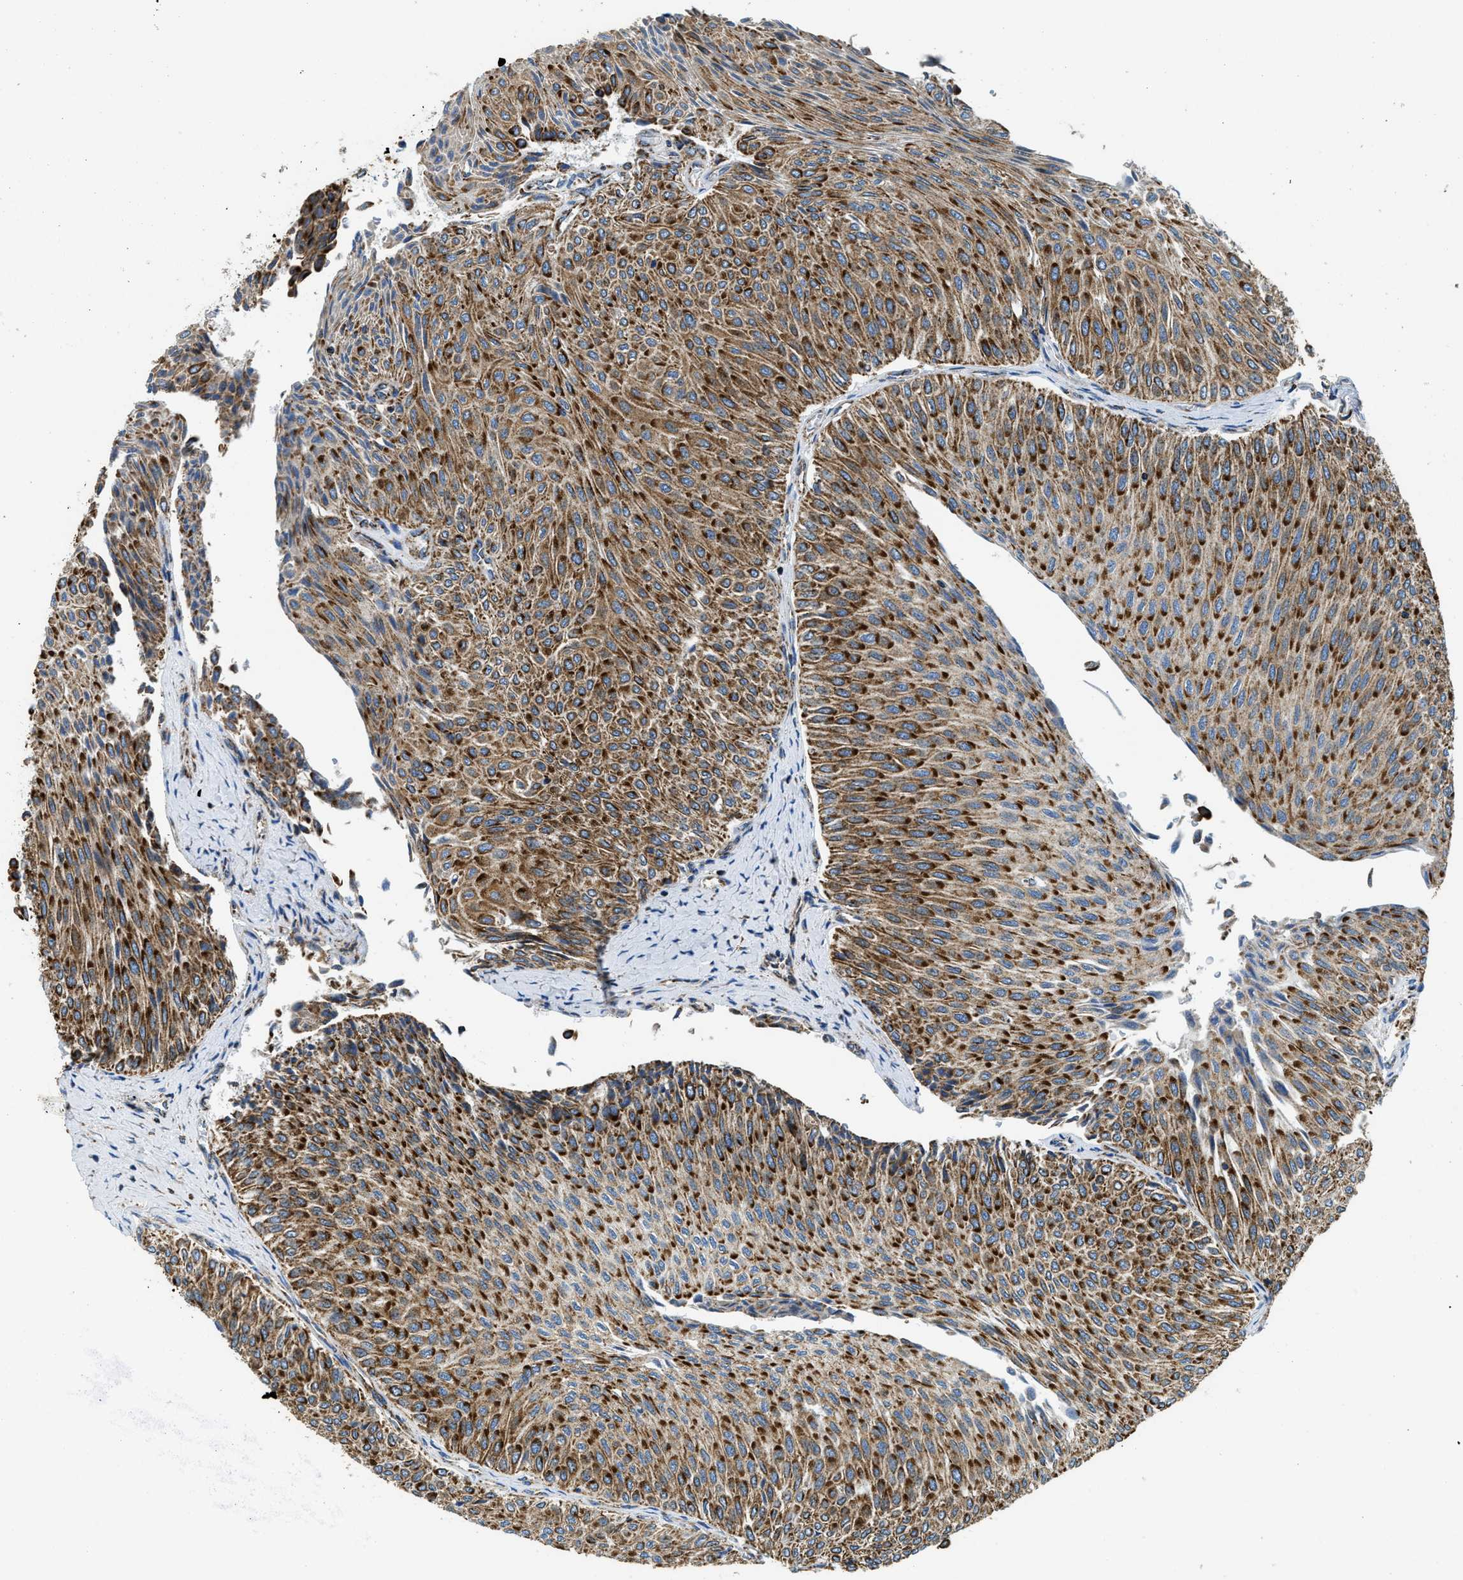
{"staining": {"intensity": "strong", "quantity": ">75%", "location": "cytoplasmic/membranous"}, "tissue": "urothelial cancer", "cell_type": "Tumor cells", "image_type": "cancer", "snomed": [{"axis": "morphology", "description": "Urothelial carcinoma, Low grade"}, {"axis": "topography", "description": "Urinary bladder"}], "caption": "This is an image of IHC staining of urothelial carcinoma (low-grade), which shows strong positivity in the cytoplasmic/membranous of tumor cells.", "gene": "STK33", "patient": {"sex": "male", "age": 78}}